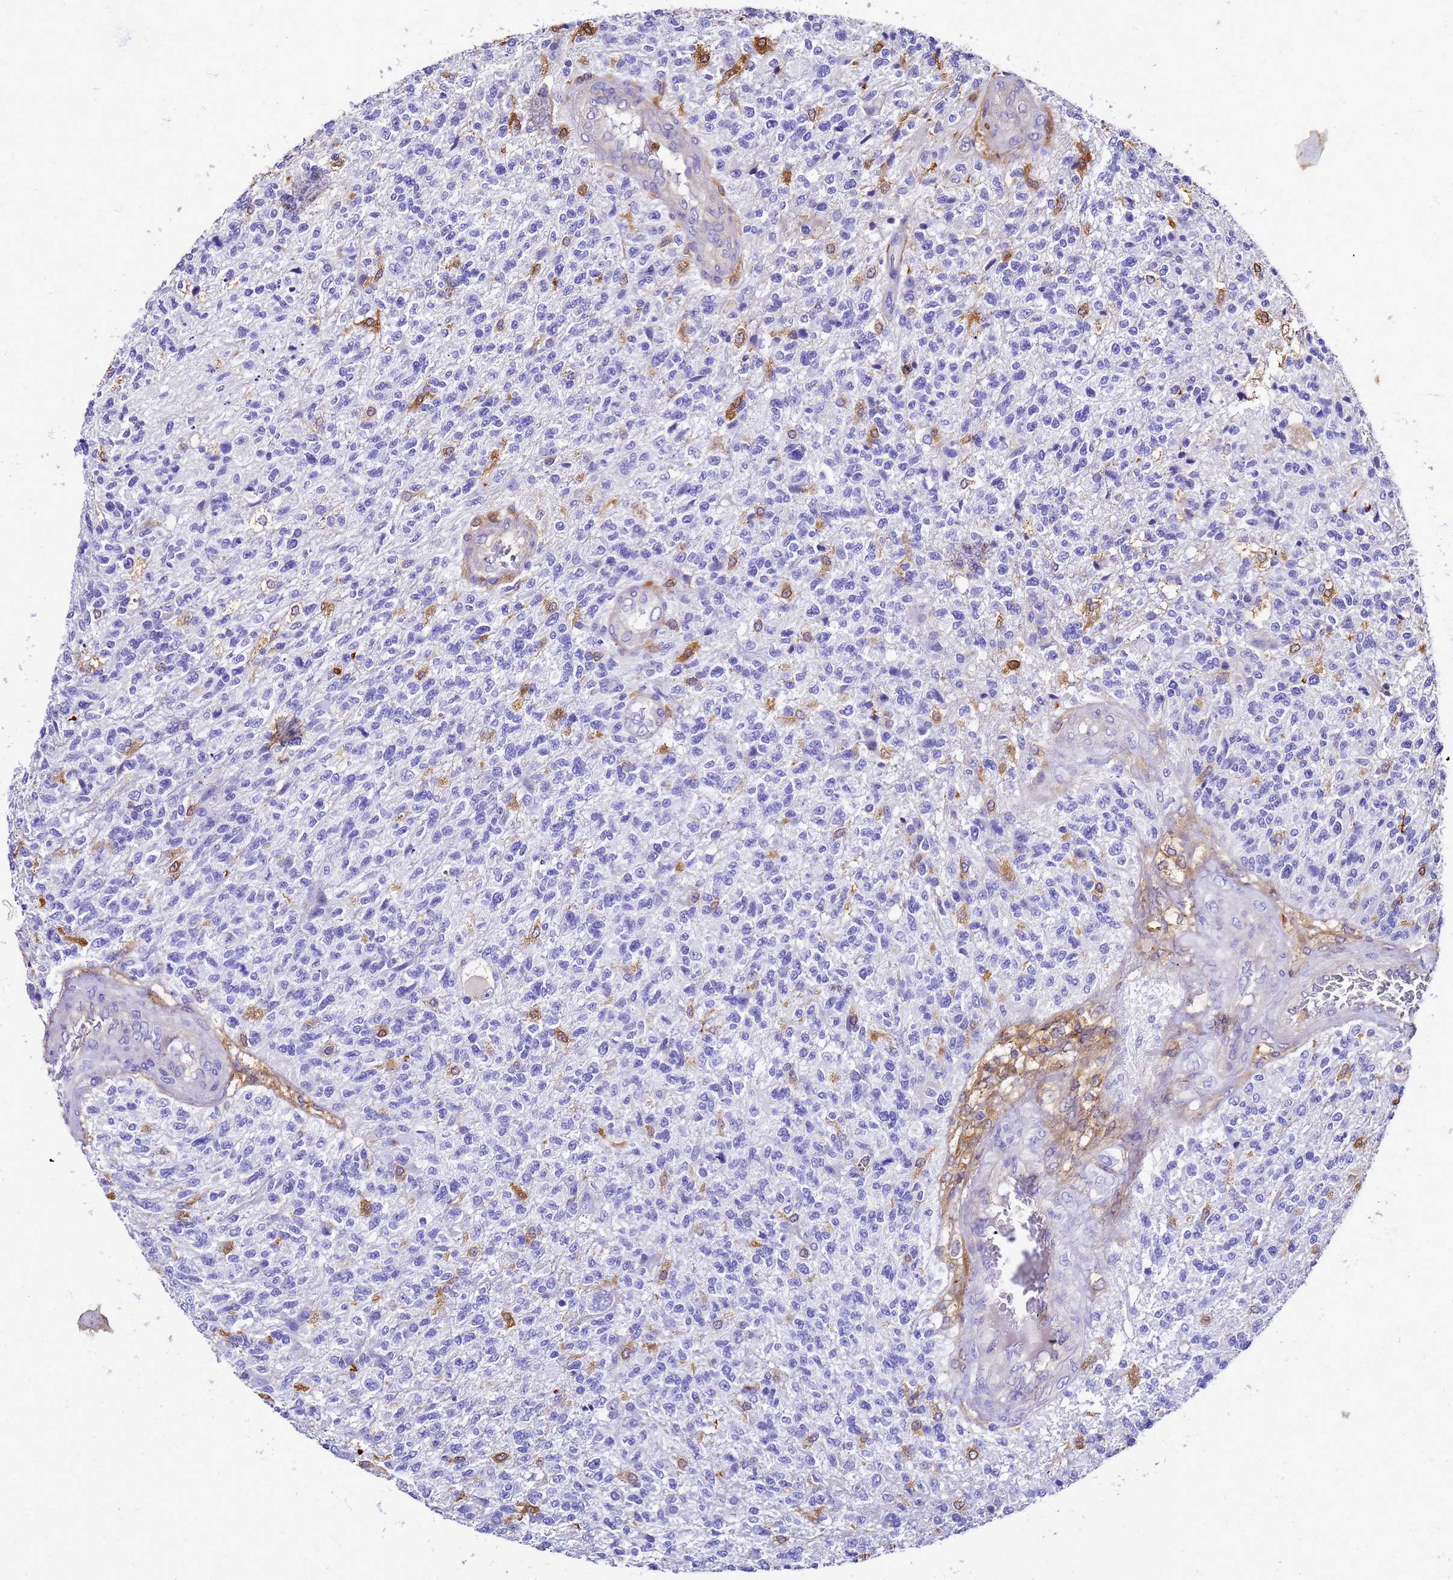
{"staining": {"intensity": "negative", "quantity": "none", "location": "none"}, "tissue": "glioma", "cell_type": "Tumor cells", "image_type": "cancer", "snomed": [{"axis": "morphology", "description": "Glioma, malignant, High grade"}, {"axis": "topography", "description": "Brain"}], "caption": "Immunohistochemistry (IHC) image of neoplastic tissue: human glioma stained with DAB displays no significant protein staining in tumor cells. (DAB (3,3'-diaminobenzidine) IHC with hematoxylin counter stain).", "gene": "S100A11", "patient": {"sex": "male", "age": 56}}